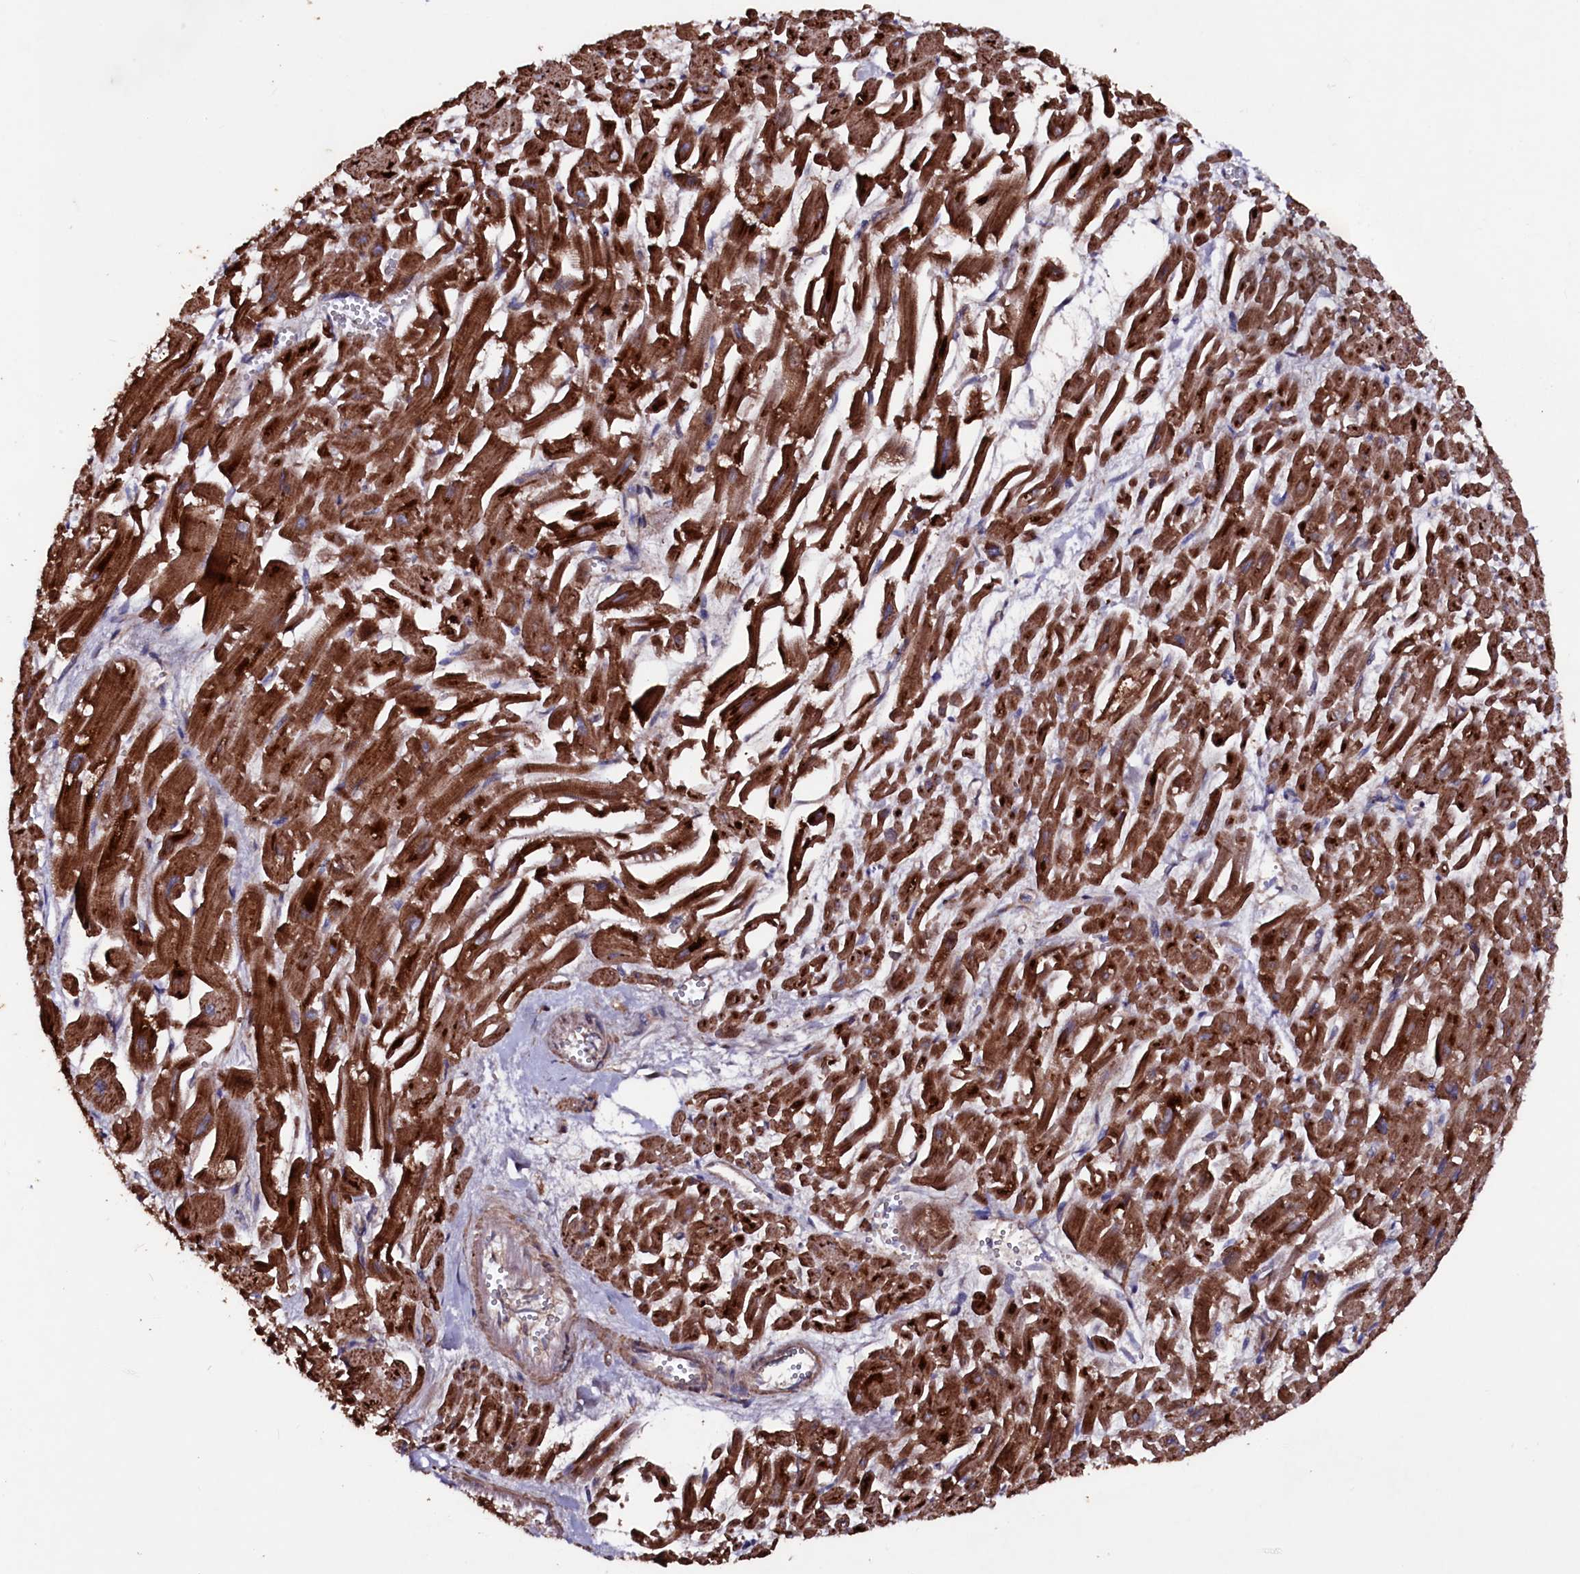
{"staining": {"intensity": "strong", "quantity": ">75%", "location": "cytoplasmic/membranous"}, "tissue": "heart muscle", "cell_type": "Cardiomyocytes", "image_type": "normal", "snomed": [{"axis": "morphology", "description": "Normal tissue, NOS"}, {"axis": "topography", "description": "Heart"}], "caption": "Protein analysis of unremarkable heart muscle demonstrates strong cytoplasmic/membranous expression in about >75% of cardiomyocytes. Nuclei are stained in blue.", "gene": "MYO1H", "patient": {"sex": "male", "age": 54}}